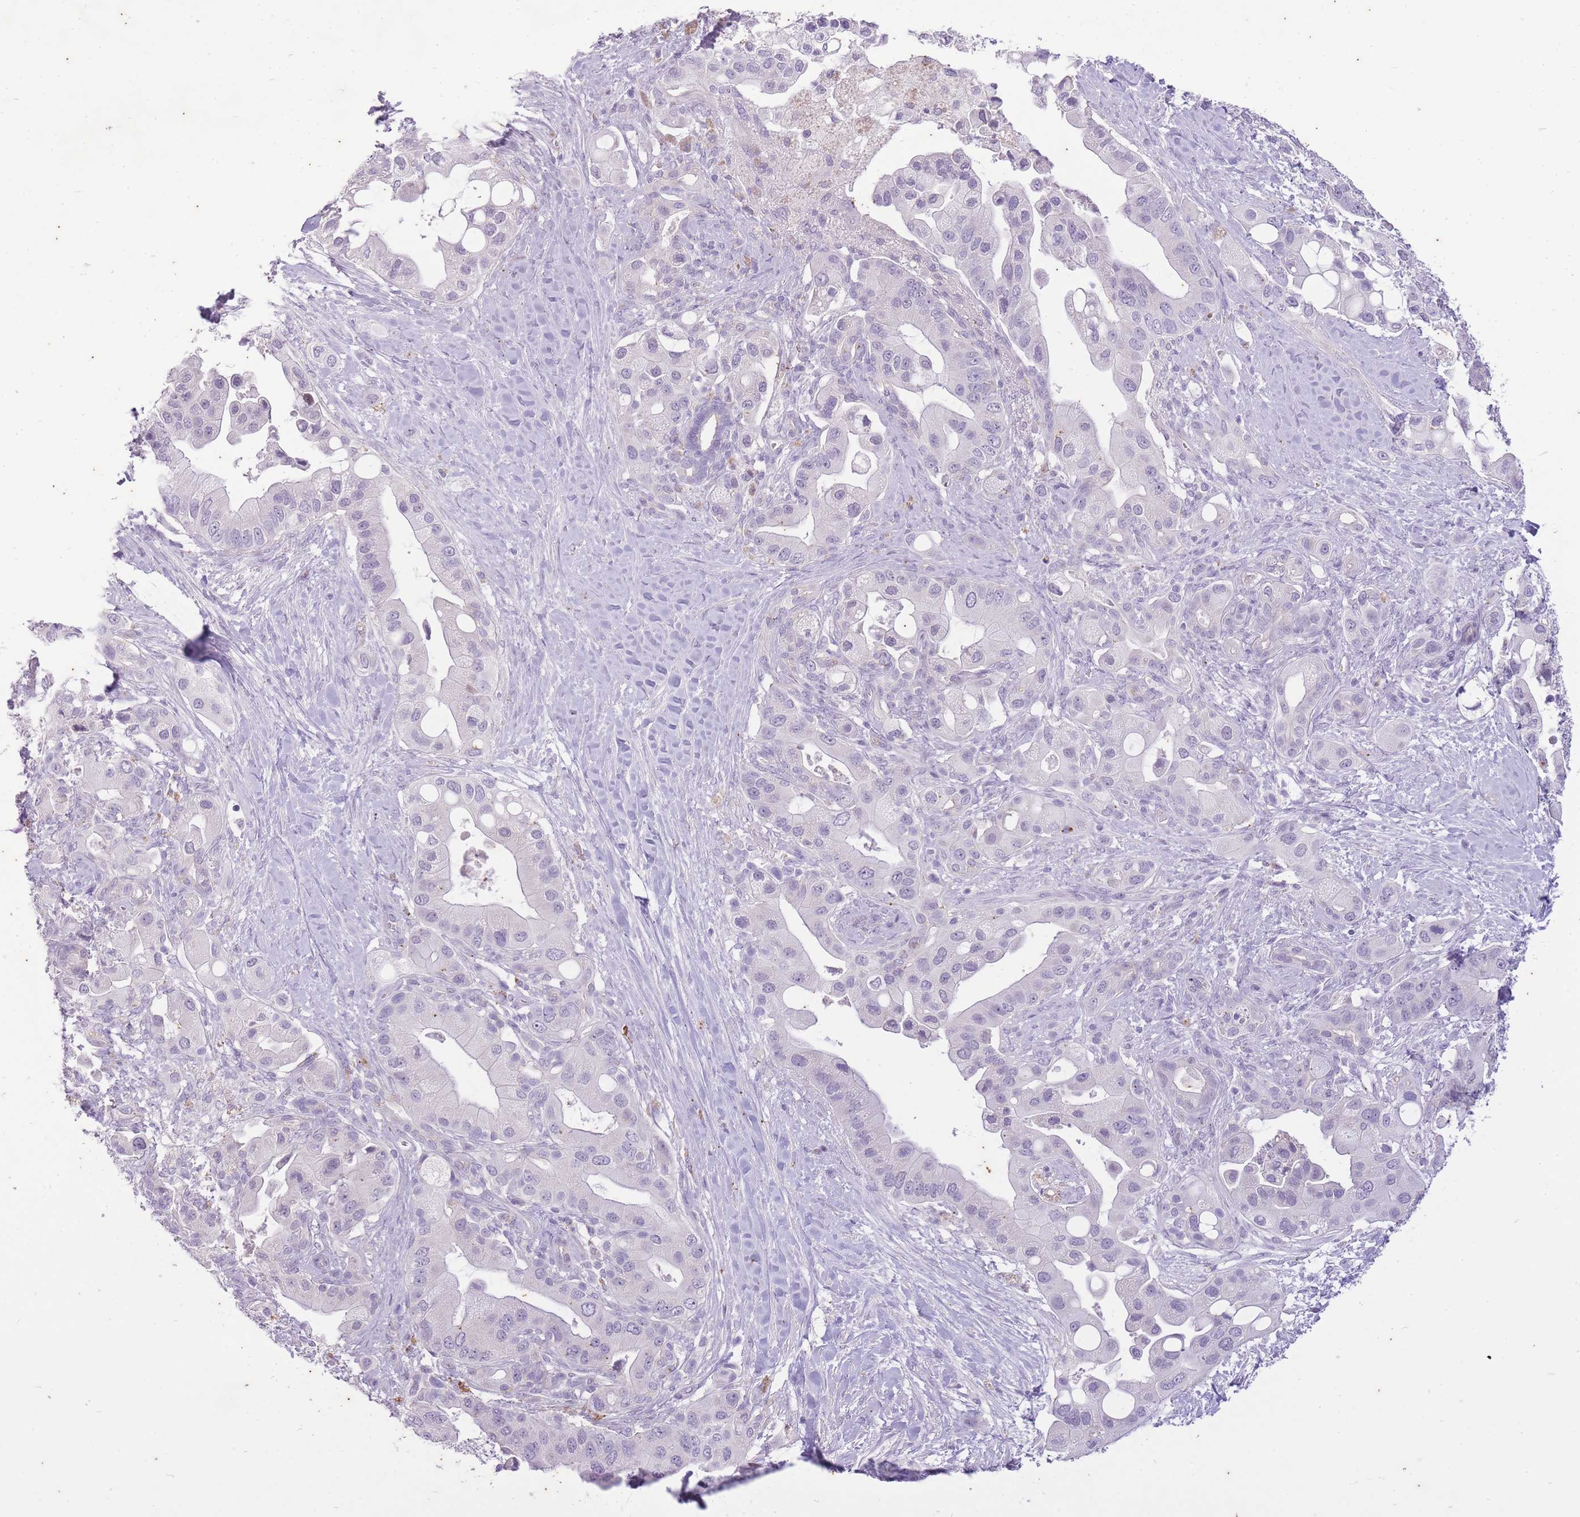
{"staining": {"intensity": "negative", "quantity": "none", "location": "none"}, "tissue": "pancreatic cancer", "cell_type": "Tumor cells", "image_type": "cancer", "snomed": [{"axis": "morphology", "description": "Adenocarcinoma, NOS"}, {"axis": "topography", "description": "Pancreas"}], "caption": "The immunohistochemistry (IHC) photomicrograph has no significant expression in tumor cells of pancreatic cancer tissue.", "gene": "CNTNAP3", "patient": {"sex": "male", "age": 57}}